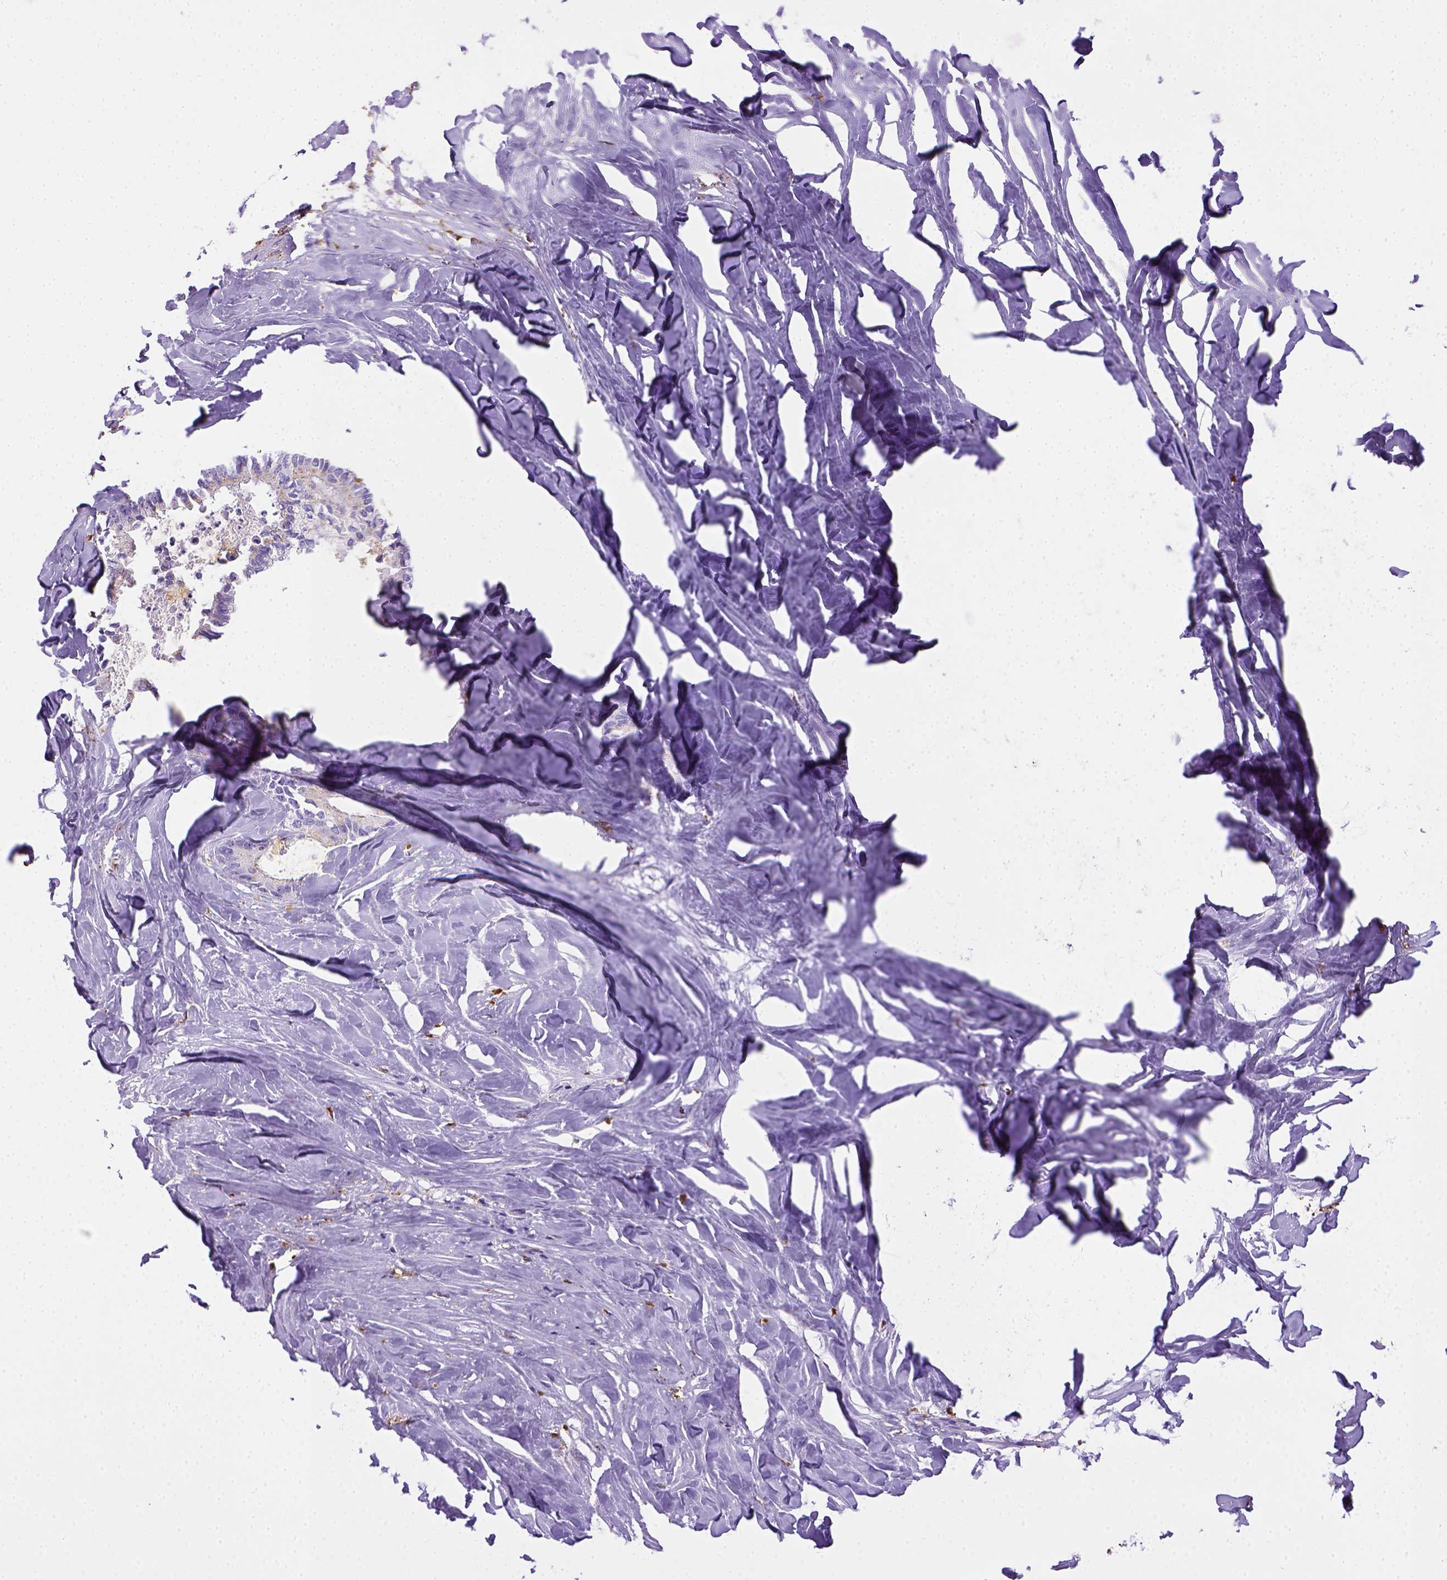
{"staining": {"intensity": "negative", "quantity": "none", "location": "none"}, "tissue": "colorectal cancer", "cell_type": "Tumor cells", "image_type": "cancer", "snomed": [{"axis": "morphology", "description": "Adenocarcinoma, NOS"}, {"axis": "topography", "description": "Colon"}, {"axis": "topography", "description": "Rectum"}], "caption": "This is a micrograph of immunohistochemistry staining of colorectal cancer, which shows no expression in tumor cells.", "gene": "CD68", "patient": {"sex": "male", "age": 57}}